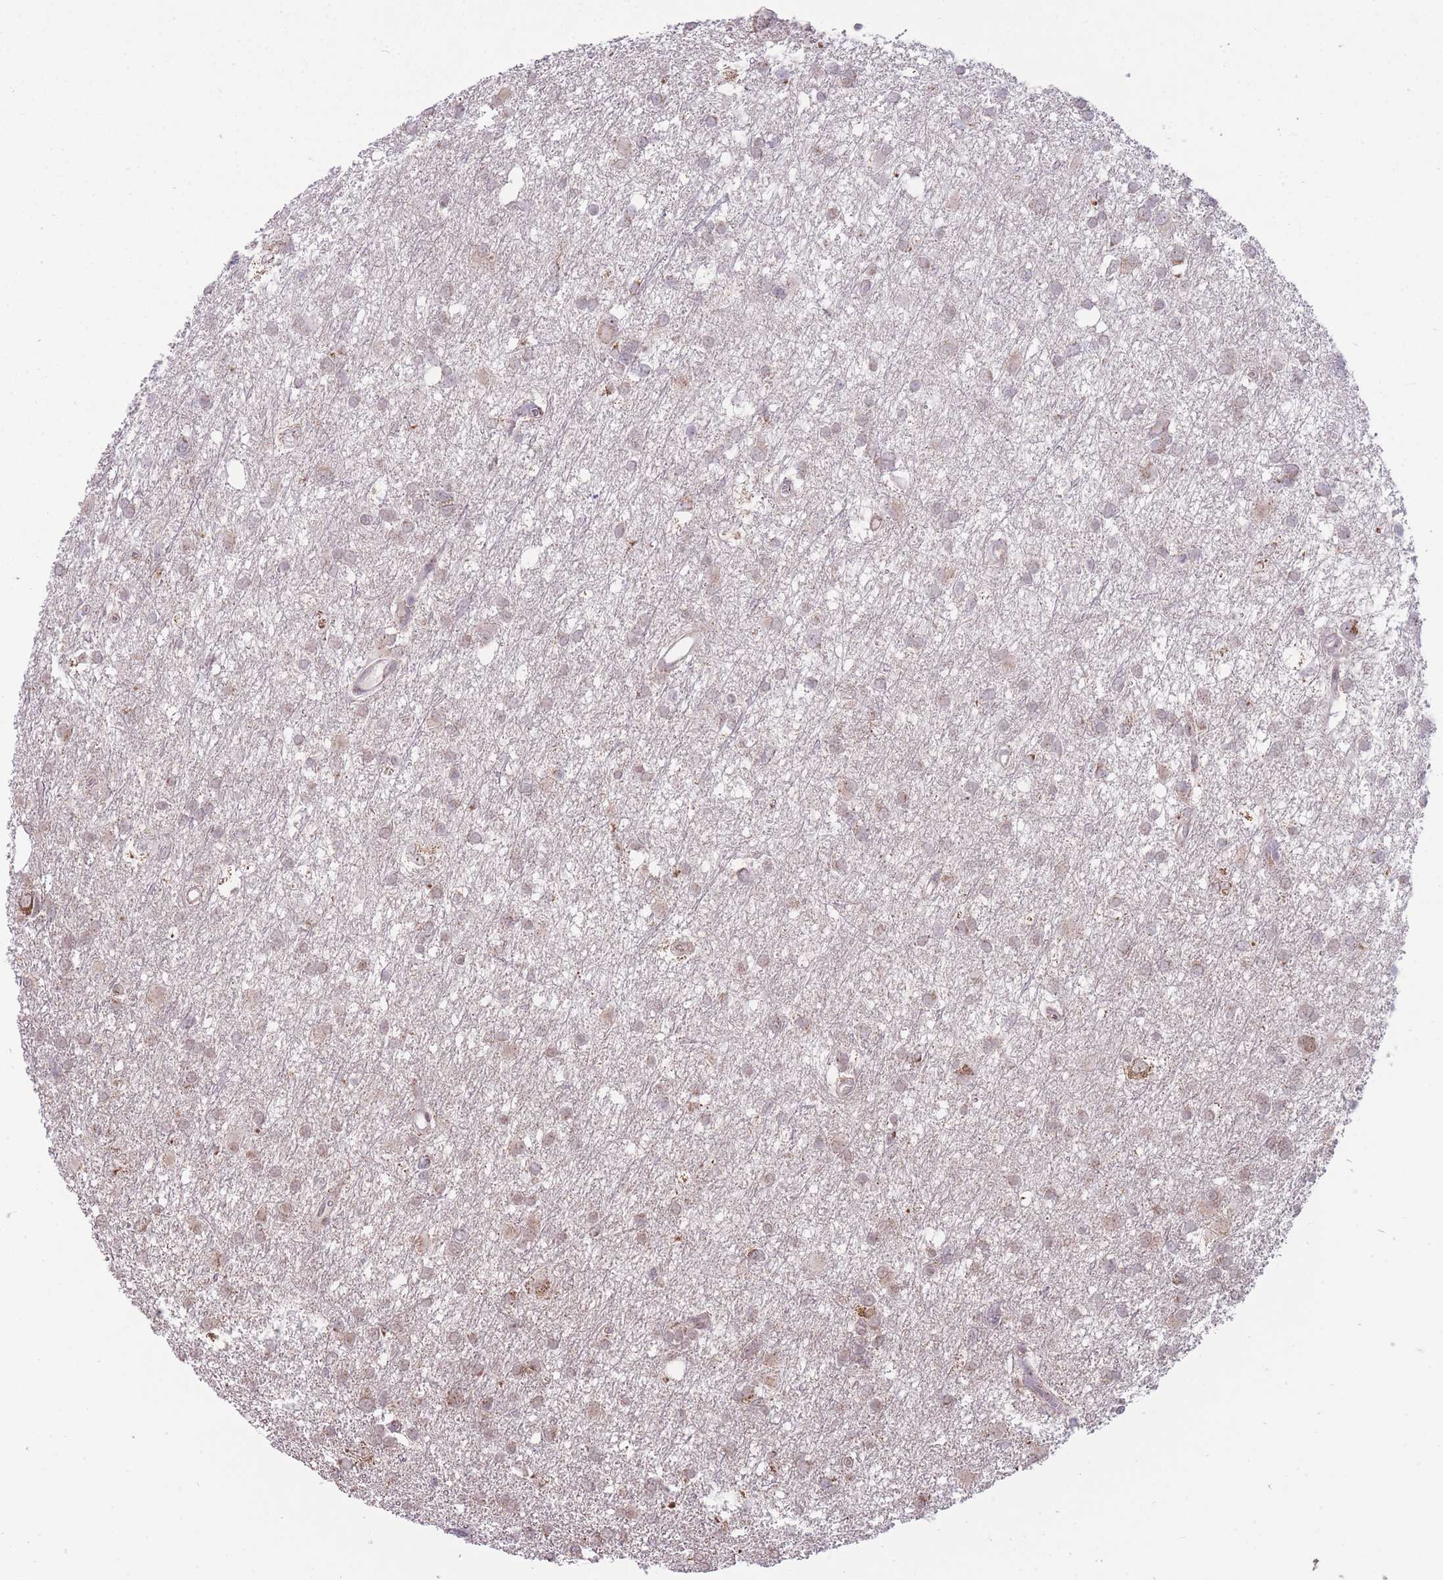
{"staining": {"intensity": "weak", "quantity": "<25%", "location": "cytoplasmic/membranous"}, "tissue": "glioma", "cell_type": "Tumor cells", "image_type": "cancer", "snomed": [{"axis": "morphology", "description": "Glioma, malignant, High grade"}, {"axis": "topography", "description": "Brain"}], "caption": "A histopathology image of glioma stained for a protein reveals no brown staining in tumor cells.", "gene": "NELL1", "patient": {"sex": "male", "age": 61}}